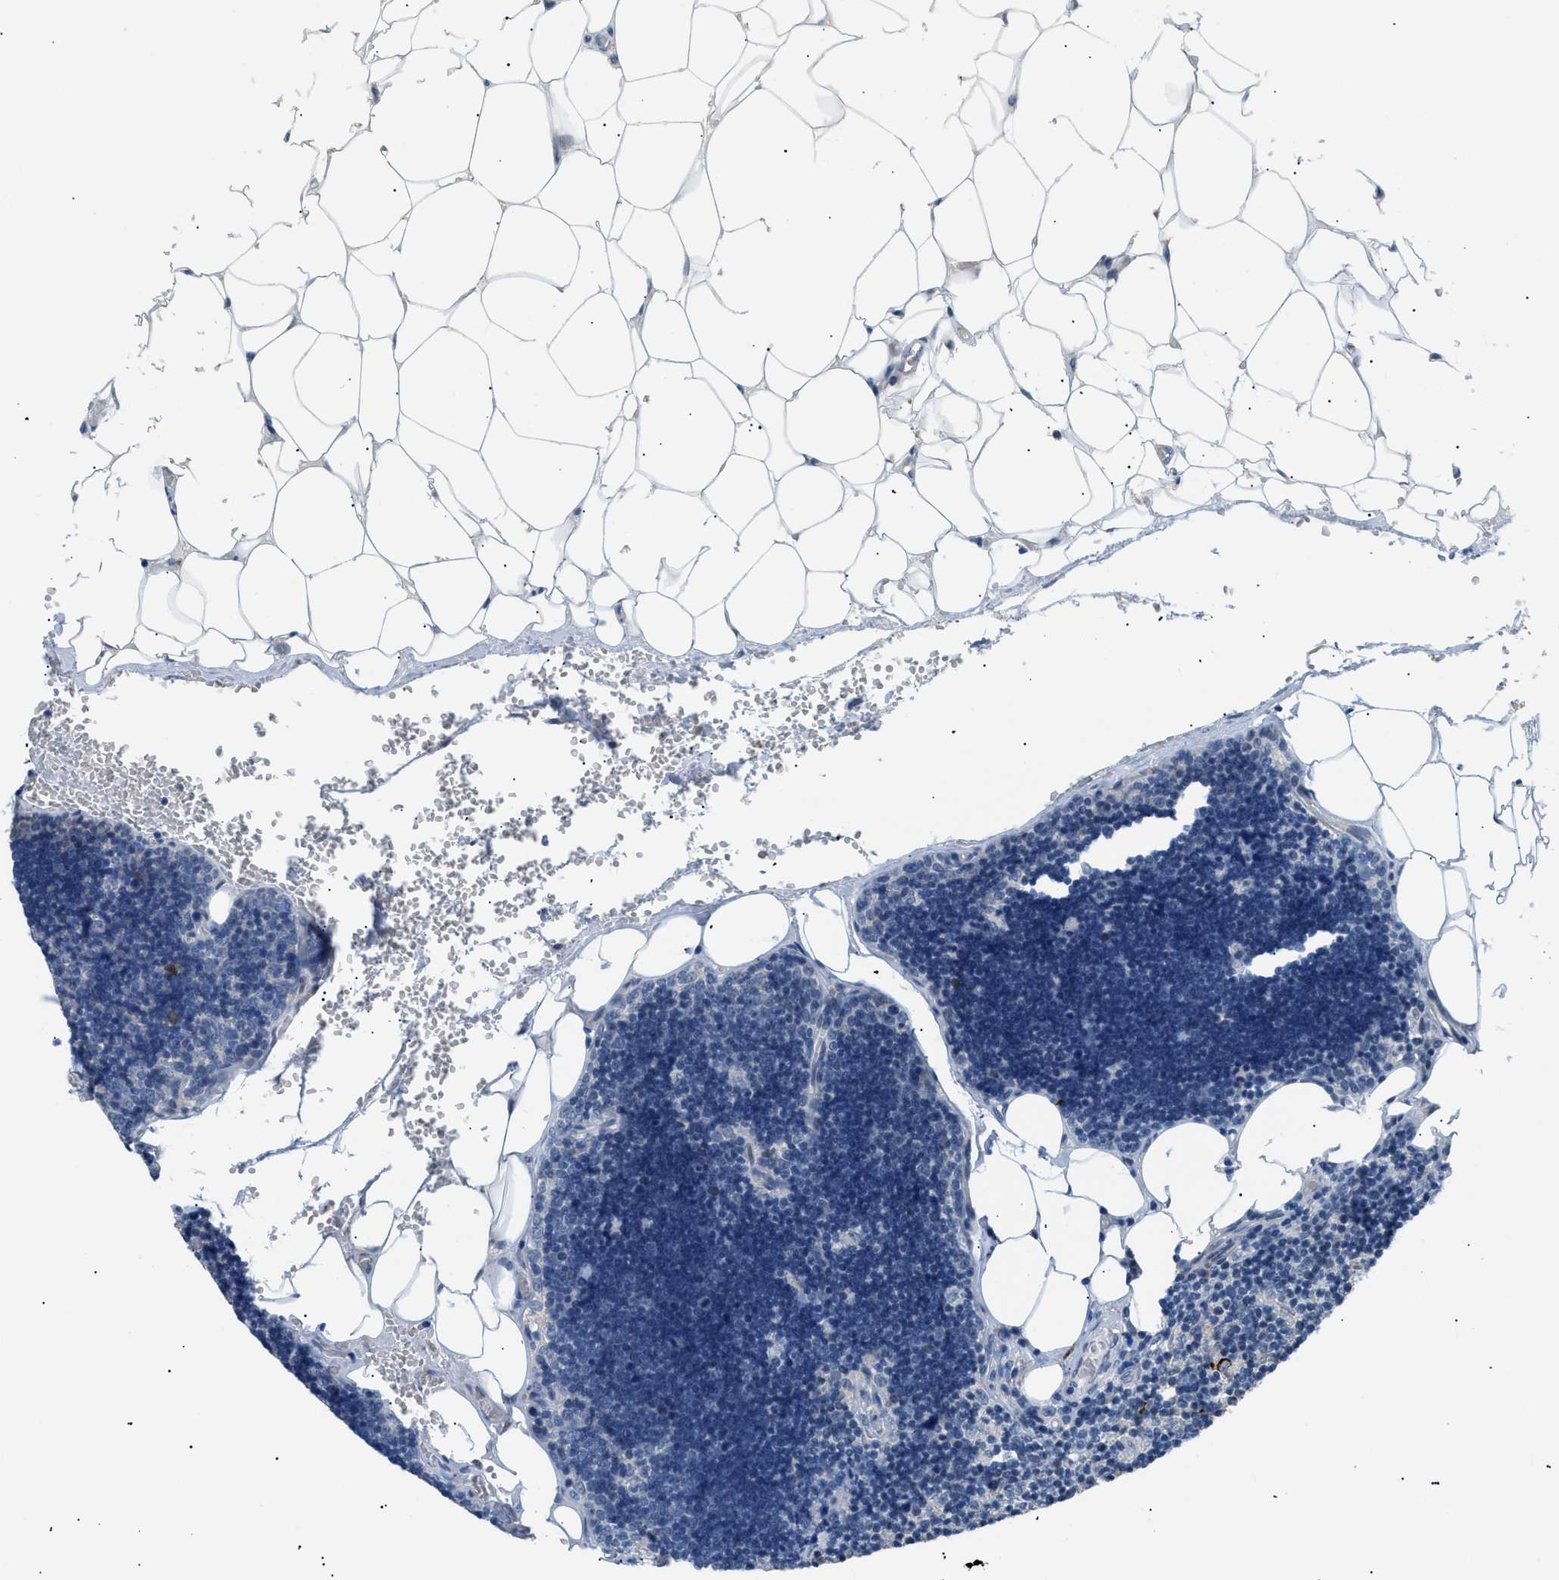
{"staining": {"intensity": "negative", "quantity": "none", "location": "none"}, "tissue": "lymph node", "cell_type": "Germinal center cells", "image_type": "normal", "snomed": [{"axis": "morphology", "description": "Normal tissue, NOS"}, {"axis": "topography", "description": "Lymph node"}], "caption": "High power microscopy histopathology image of an immunohistochemistry (IHC) image of unremarkable lymph node, revealing no significant expression in germinal center cells.", "gene": "ICA1", "patient": {"sex": "male", "age": 33}}